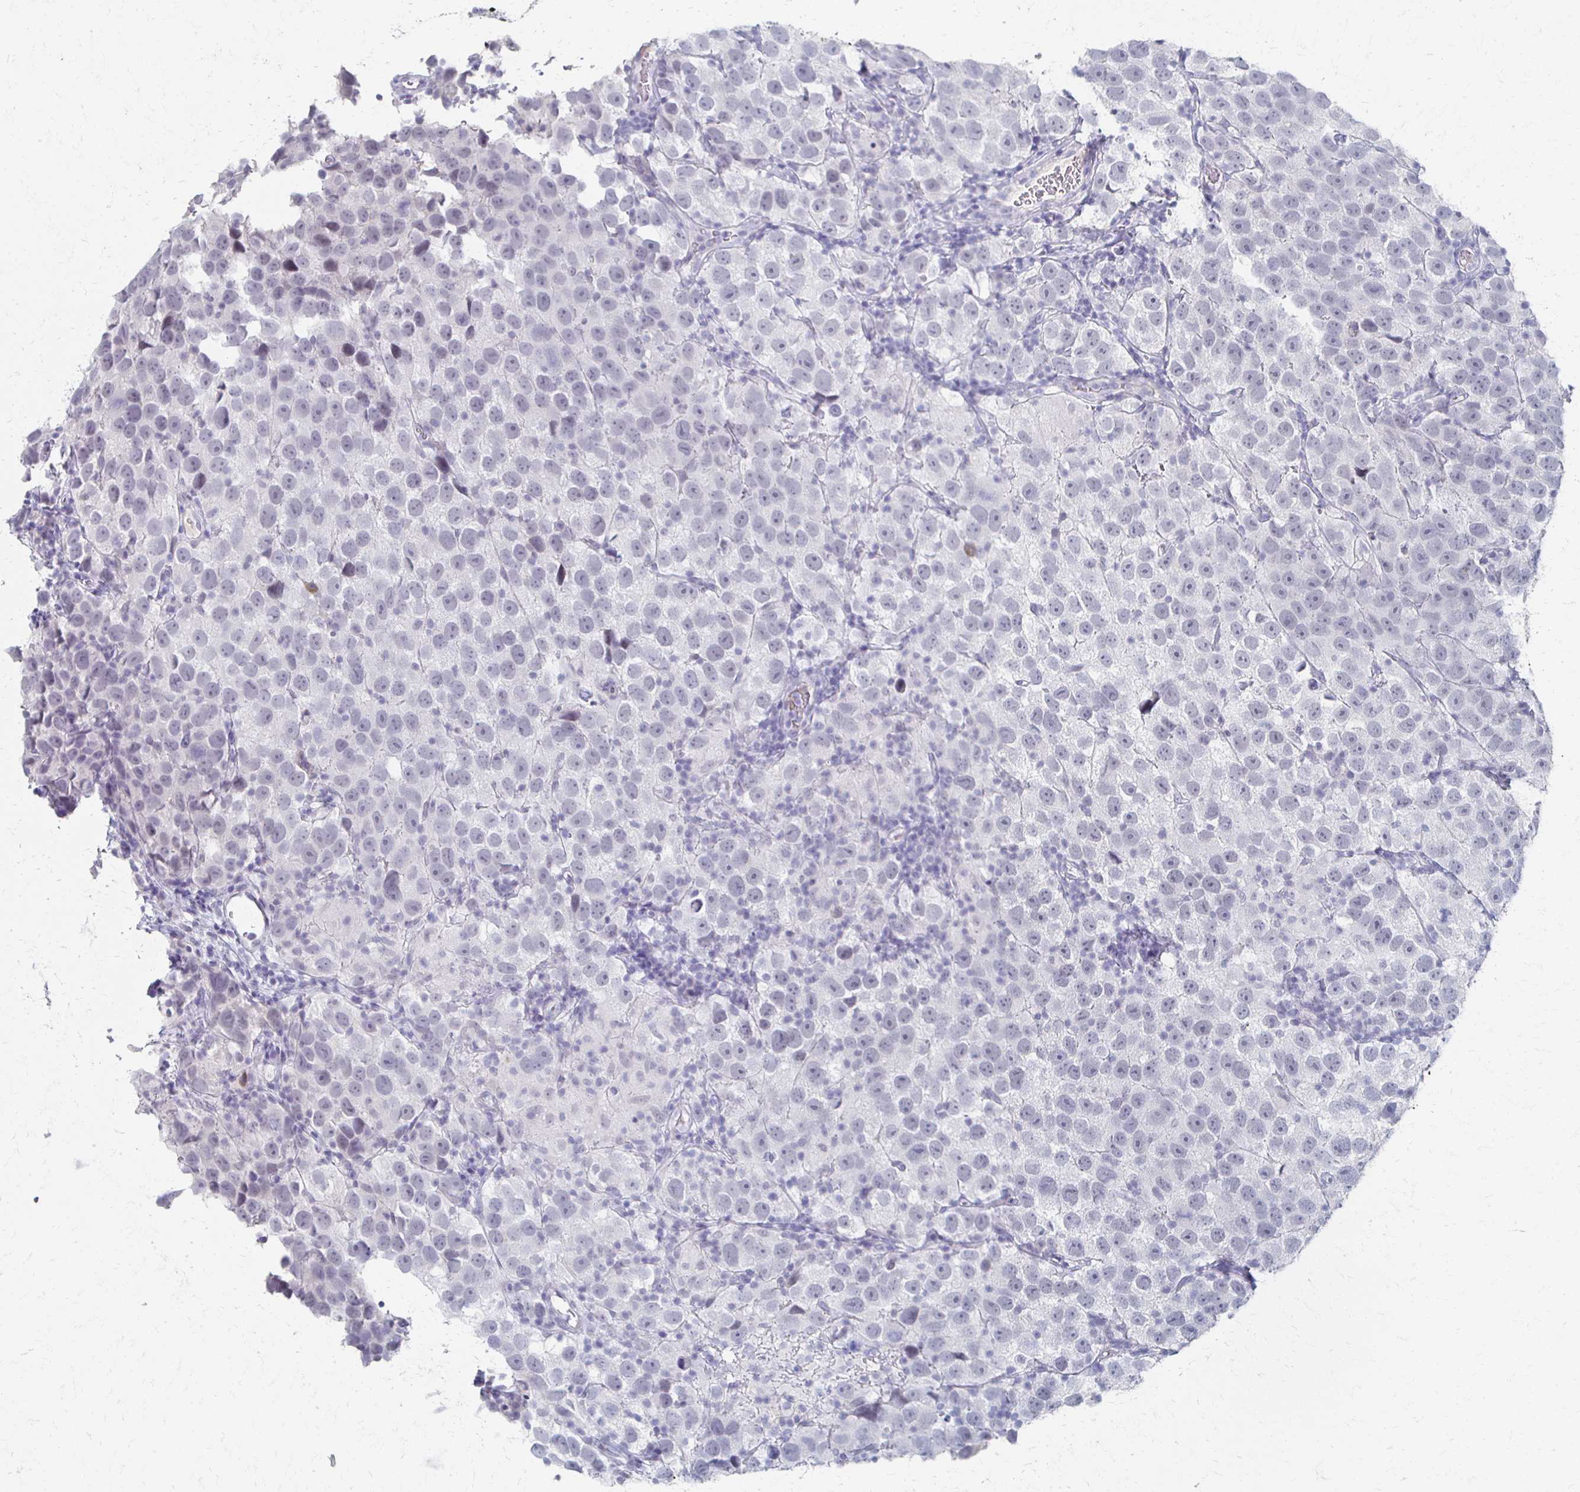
{"staining": {"intensity": "negative", "quantity": "none", "location": "none"}, "tissue": "testis cancer", "cell_type": "Tumor cells", "image_type": "cancer", "snomed": [{"axis": "morphology", "description": "Seminoma, NOS"}, {"axis": "topography", "description": "Testis"}], "caption": "Seminoma (testis) was stained to show a protein in brown. There is no significant staining in tumor cells.", "gene": "CXCR2", "patient": {"sex": "male", "age": 26}}